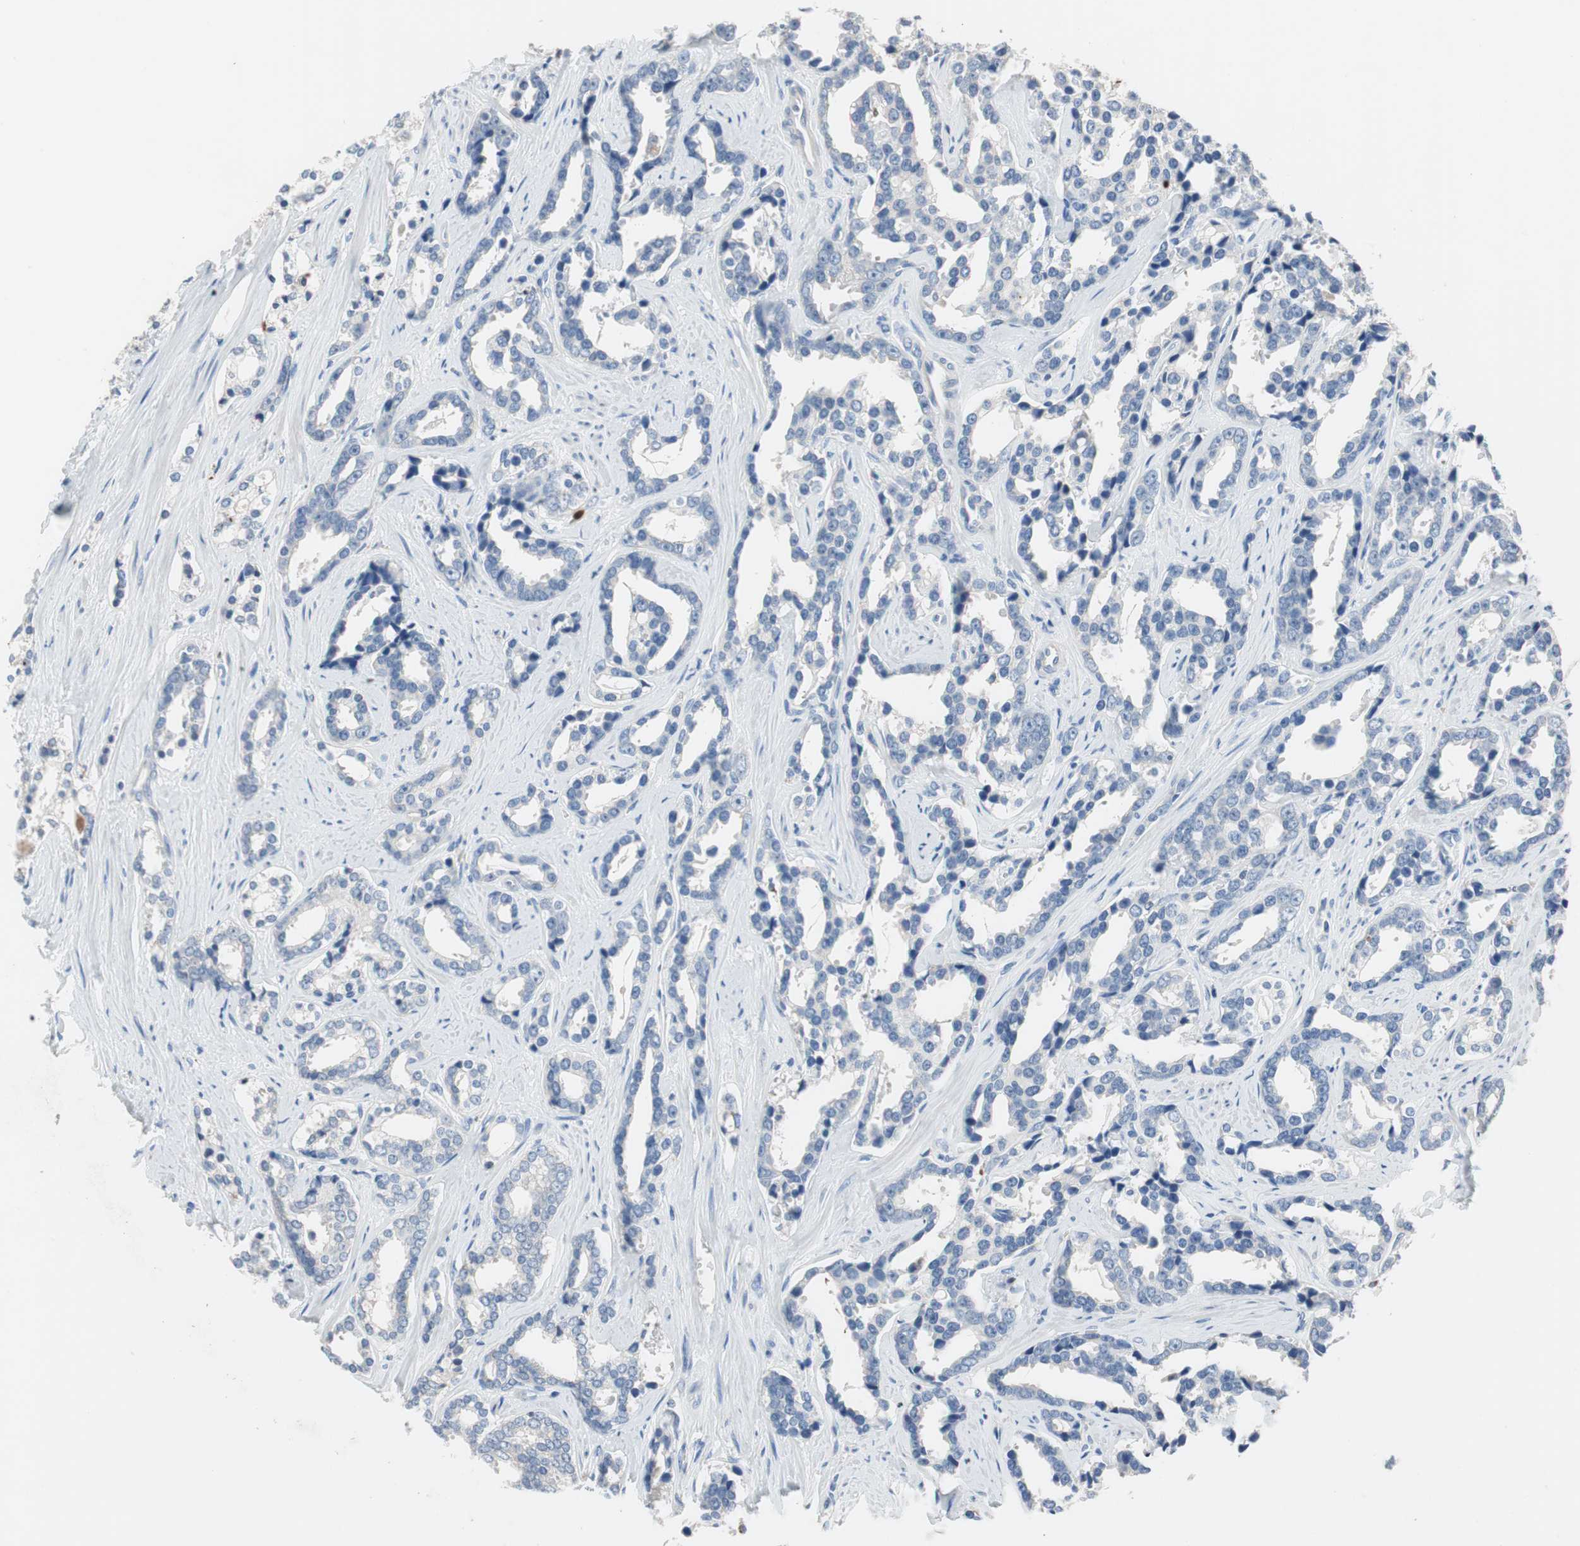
{"staining": {"intensity": "negative", "quantity": "none", "location": "none"}, "tissue": "prostate cancer", "cell_type": "Tumor cells", "image_type": "cancer", "snomed": [{"axis": "morphology", "description": "Adenocarcinoma, High grade"}, {"axis": "topography", "description": "Prostate"}], "caption": "High power microscopy histopathology image of an IHC photomicrograph of prostate cancer (adenocarcinoma (high-grade)), revealing no significant expression in tumor cells. (IHC, brightfield microscopy, high magnification).", "gene": "CLEC4D", "patient": {"sex": "male", "age": 67}}